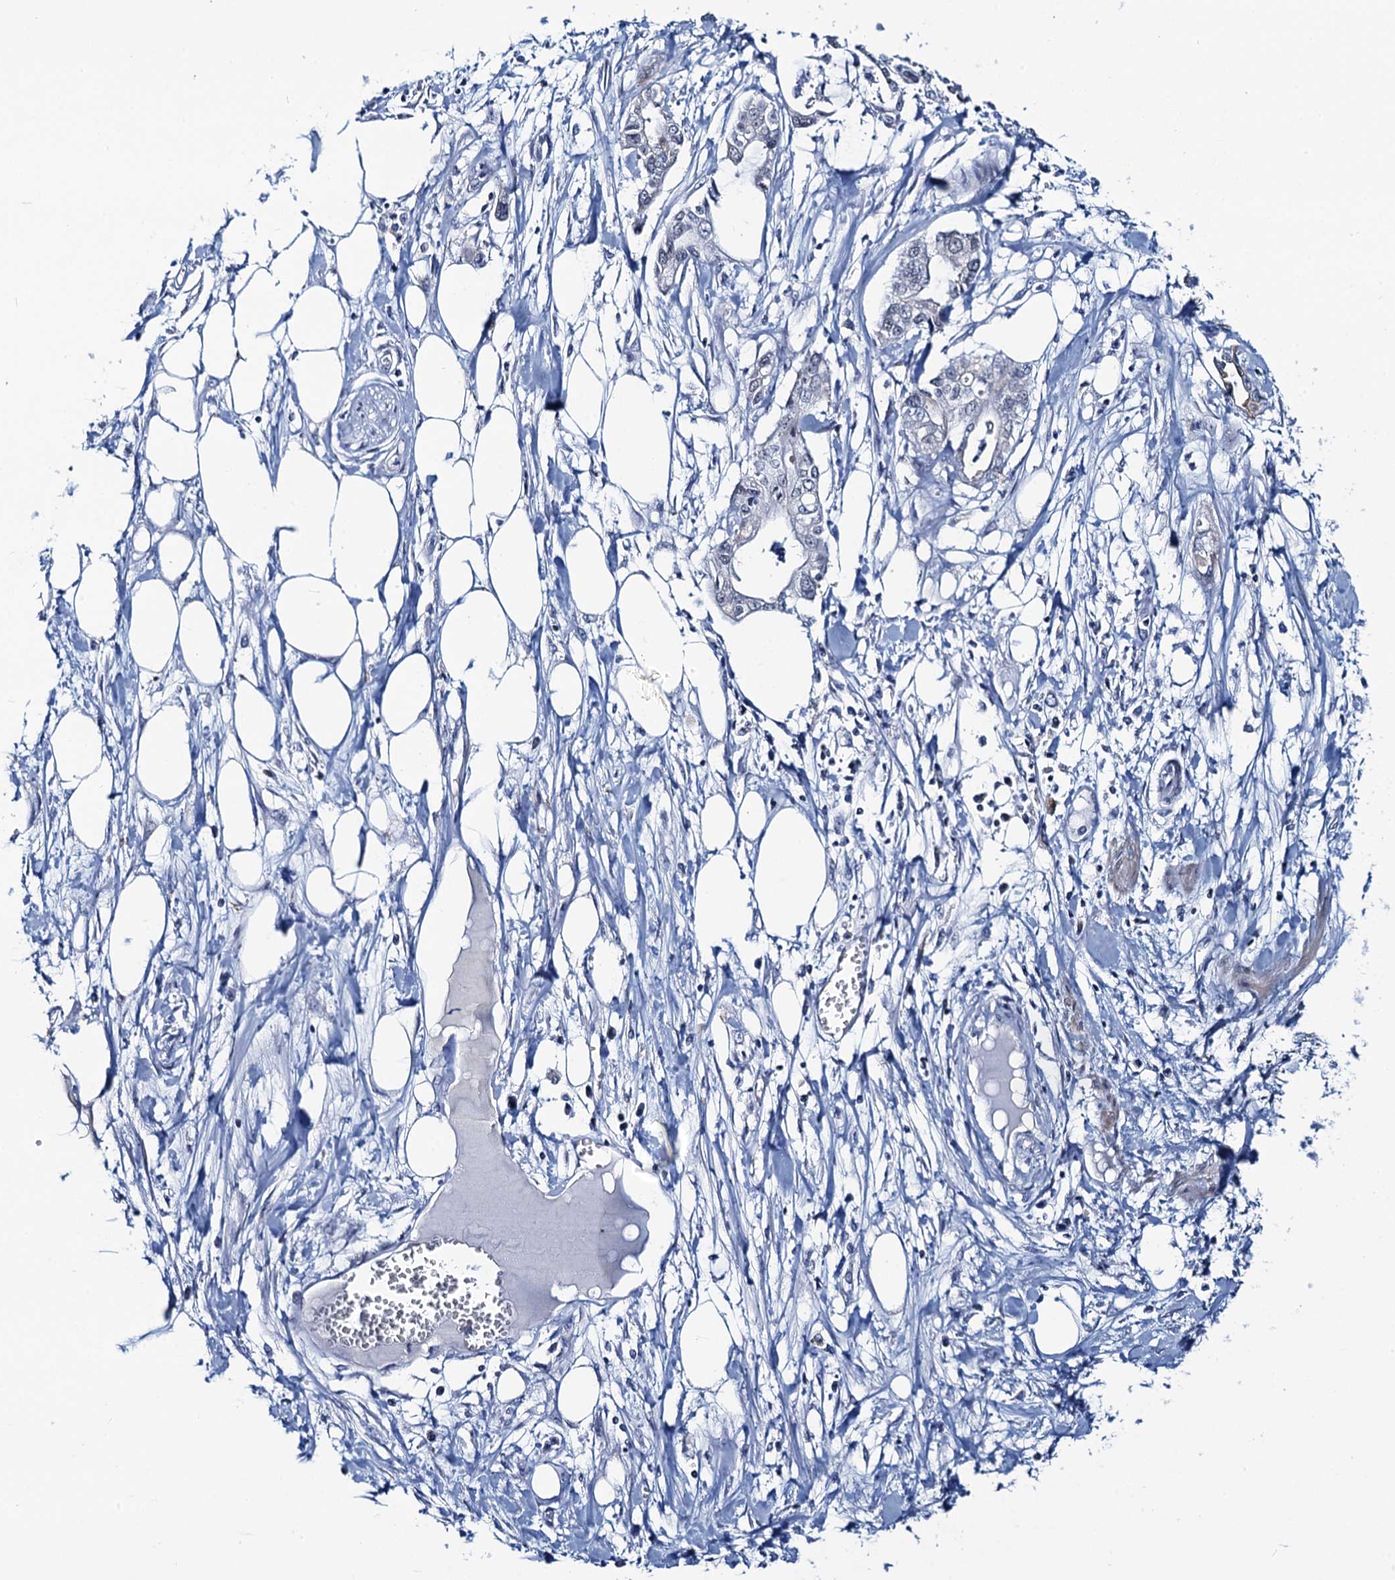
{"staining": {"intensity": "weak", "quantity": "<25%", "location": "cytoplasmic/membranous"}, "tissue": "pancreatic cancer", "cell_type": "Tumor cells", "image_type": "cancer", "snomed": [{"axis": "morphology", "description": "Adenocarcinoma, NOS"}, {"axis": "topography", "description": "Pancreas"}], "caption": "Micrograph shows no significant protein positivity in tumor cells of pancreatic adenocarcinoma.", "gene": "TOX3", "patient": {"sex": "male", "age": 68}}